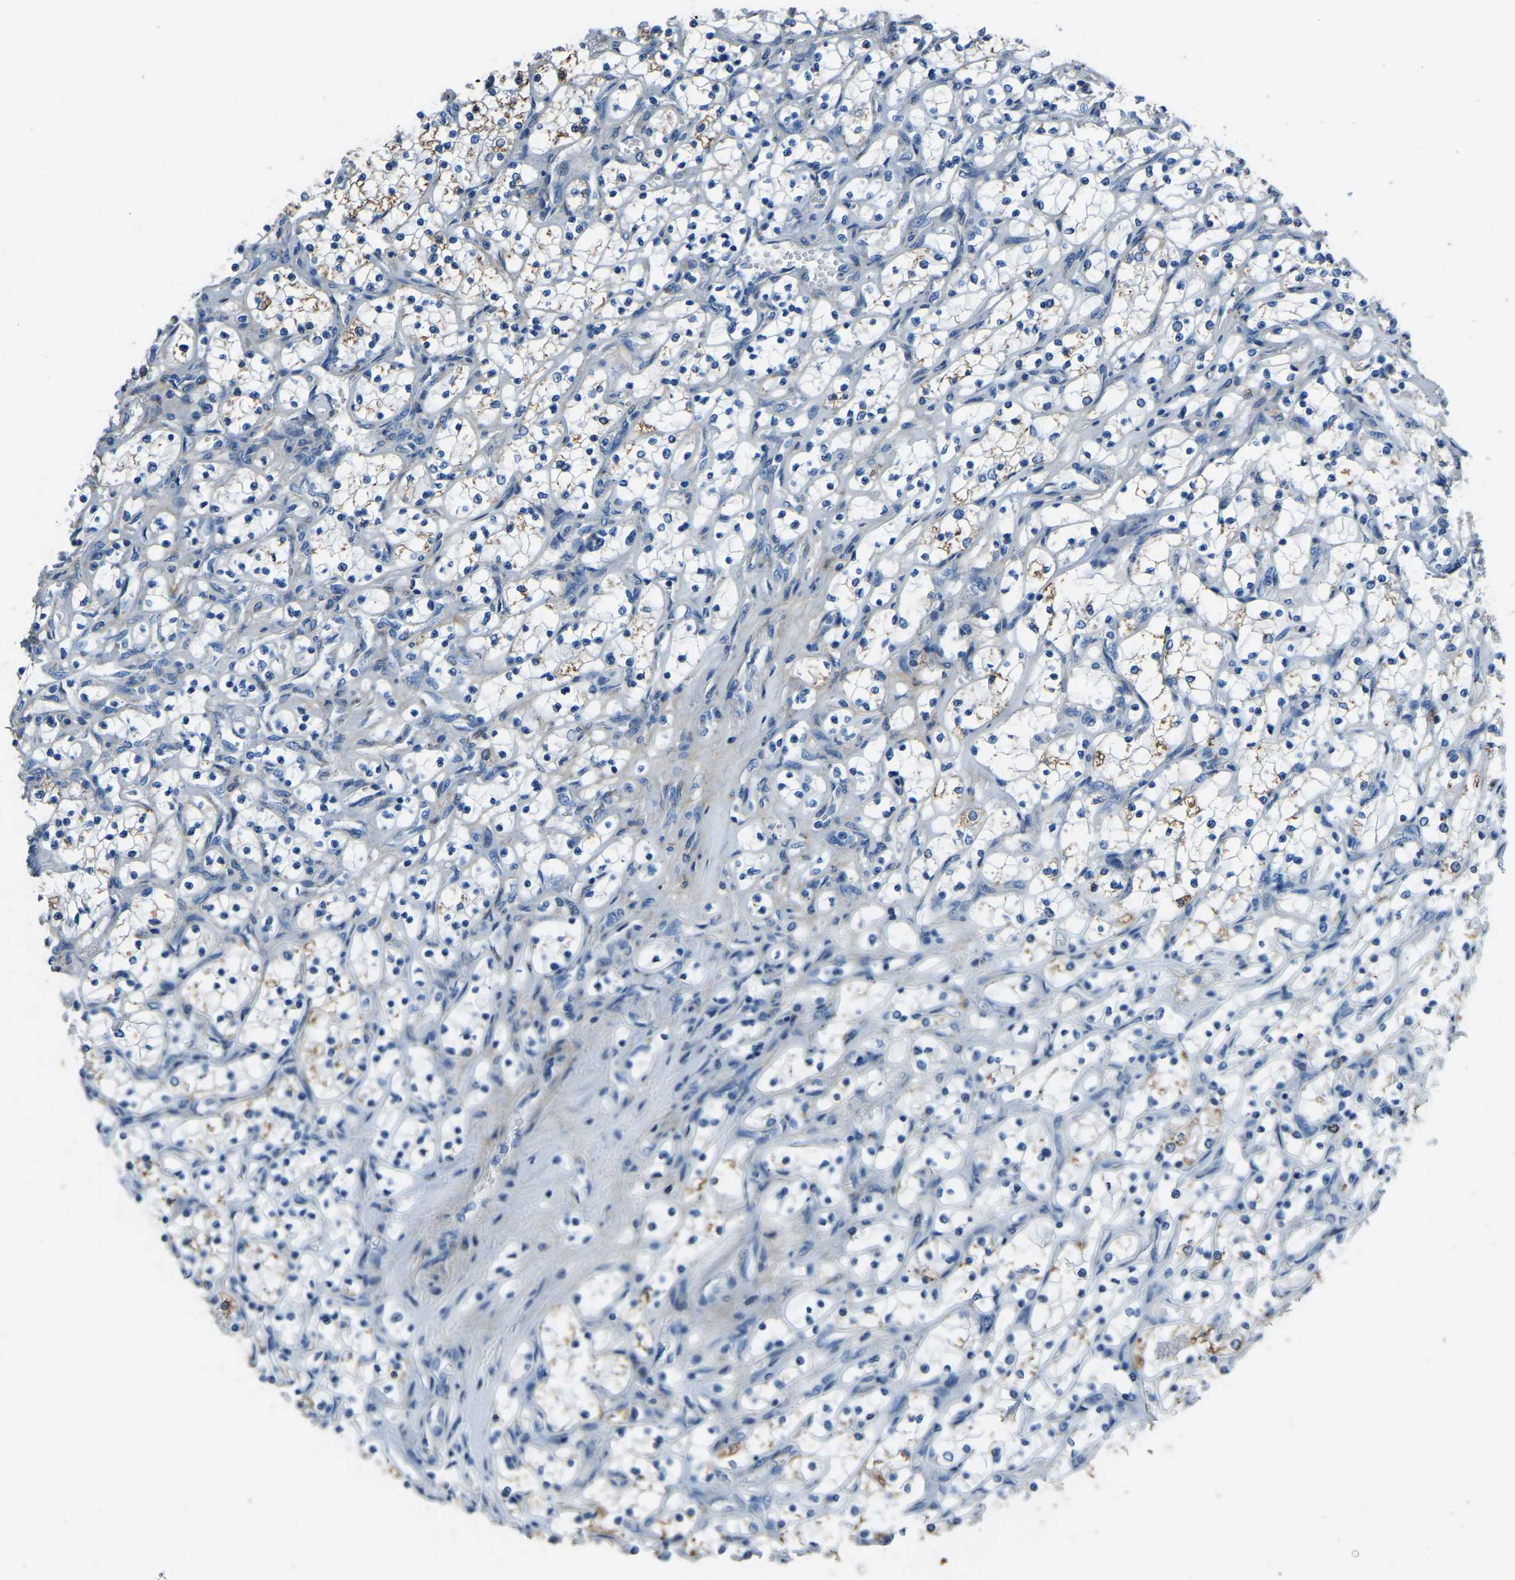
{"staining": {"intensity": "moderate", "quantity": "<25%", "location": "cytoplasmic/membranous"}, "tissue": "renal cancer", "cell_type": "Tumor cells", "image_type": "cancer", "snomed": [{"axis": "morphology", "description": "Adenocarcinoma, NOS"}, {"axis": "topography", "description": "Kidney"}], "caption": "Renal cancer was stained to show a protein in brown. There is low levels of moderate cytoplasmic/membranous expression in about <25% of tumor cells.", "gene": "COL3A1", "patient": {"sex": "female", "age": 69}}